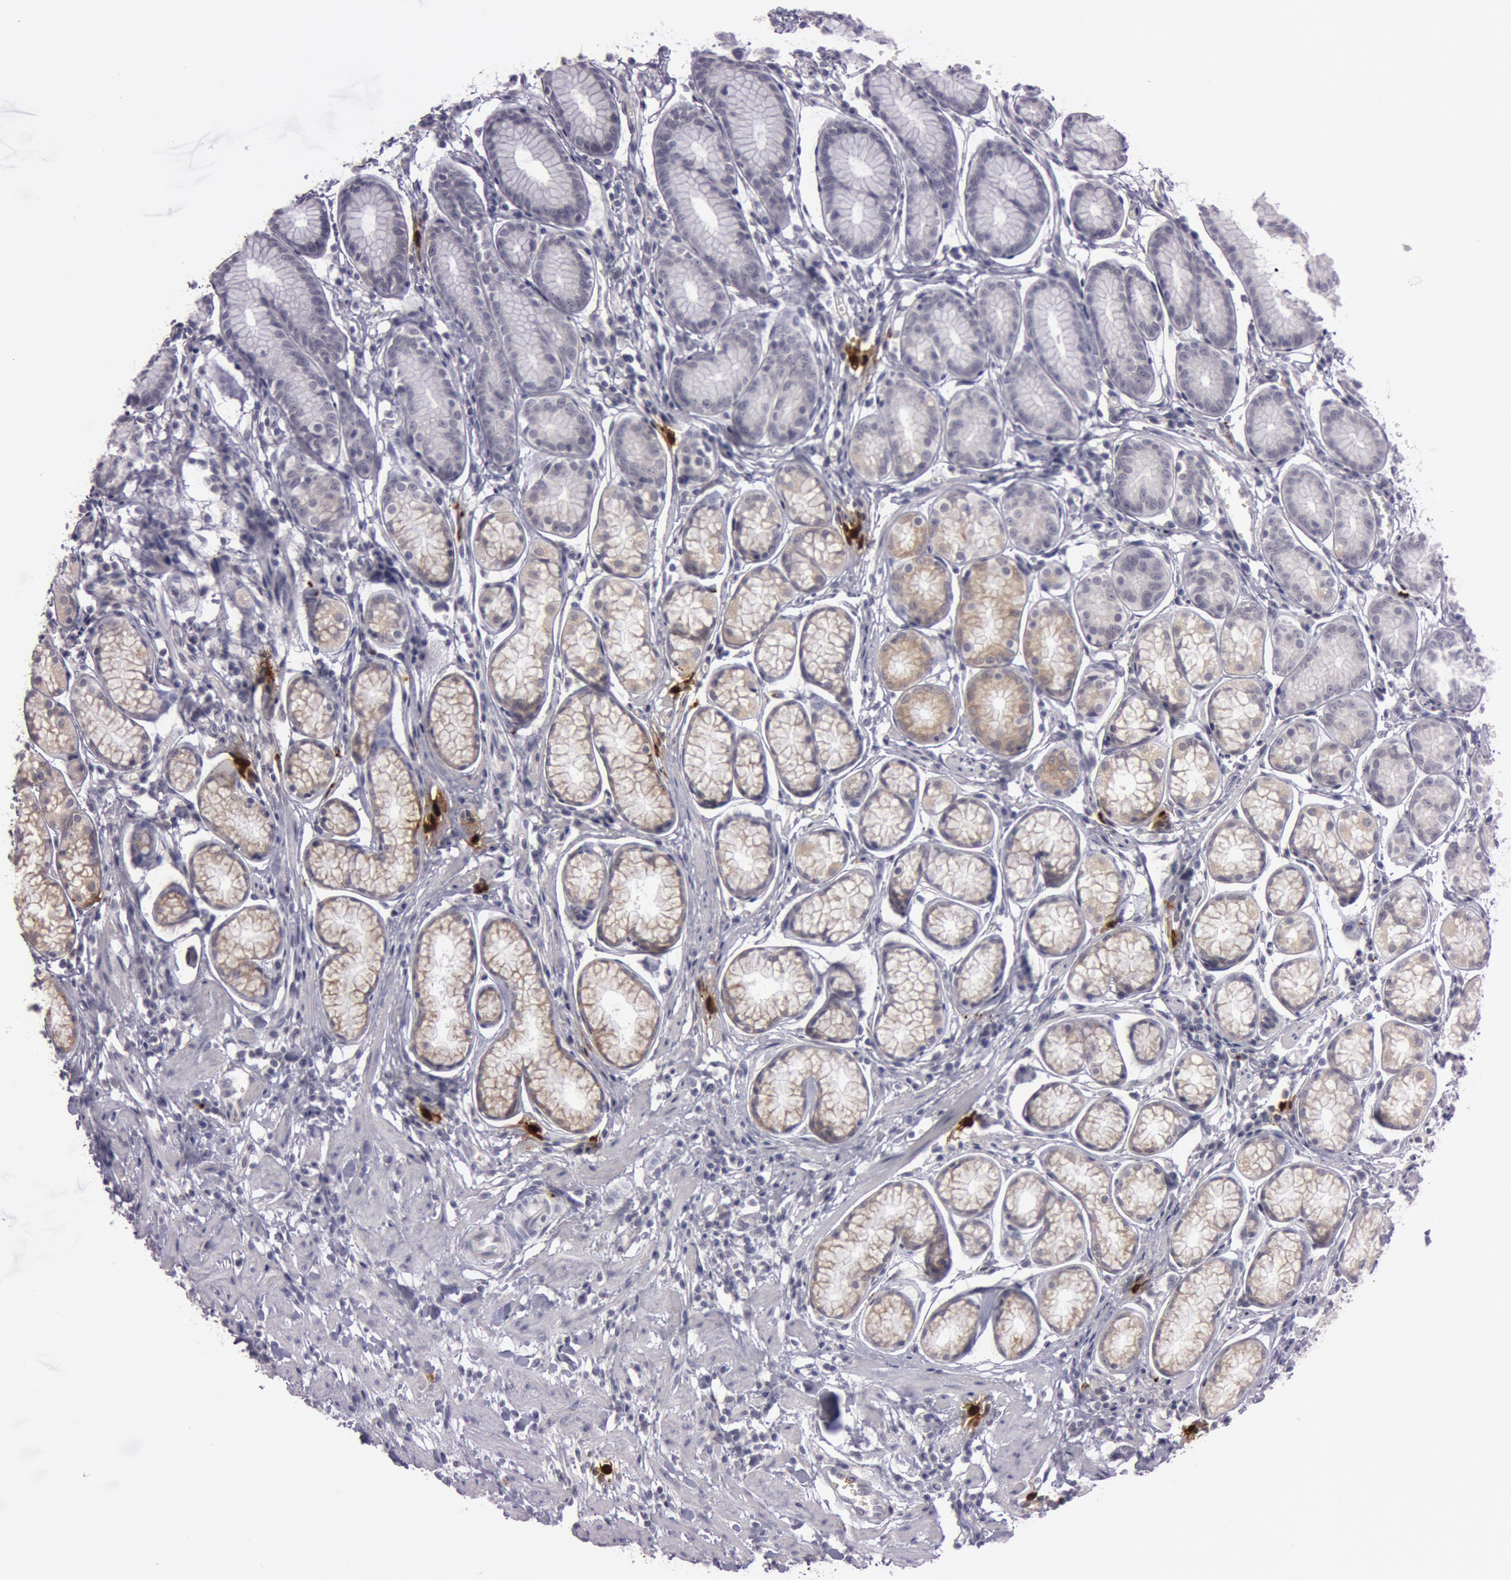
{"staining": {"intensity": "negative", "quantity": "none", "location": "none"}, "tissue": "stomach", "cell_type": "Glandular cells", "image_type": "normal", "snomed": [{"axis": "morphology", "description": "Normal tissue, NOS"}, {"axis": "topography", "description": "Stomach"}], "caption": "IHC image of benign human stomach stained for a protein (brown), which exhibits no staining in glandular cells. (IHC, brightfield microscopy, high magnification).", "gene": "KDM6A", "patient": {"sex": "male", "age": 42}}